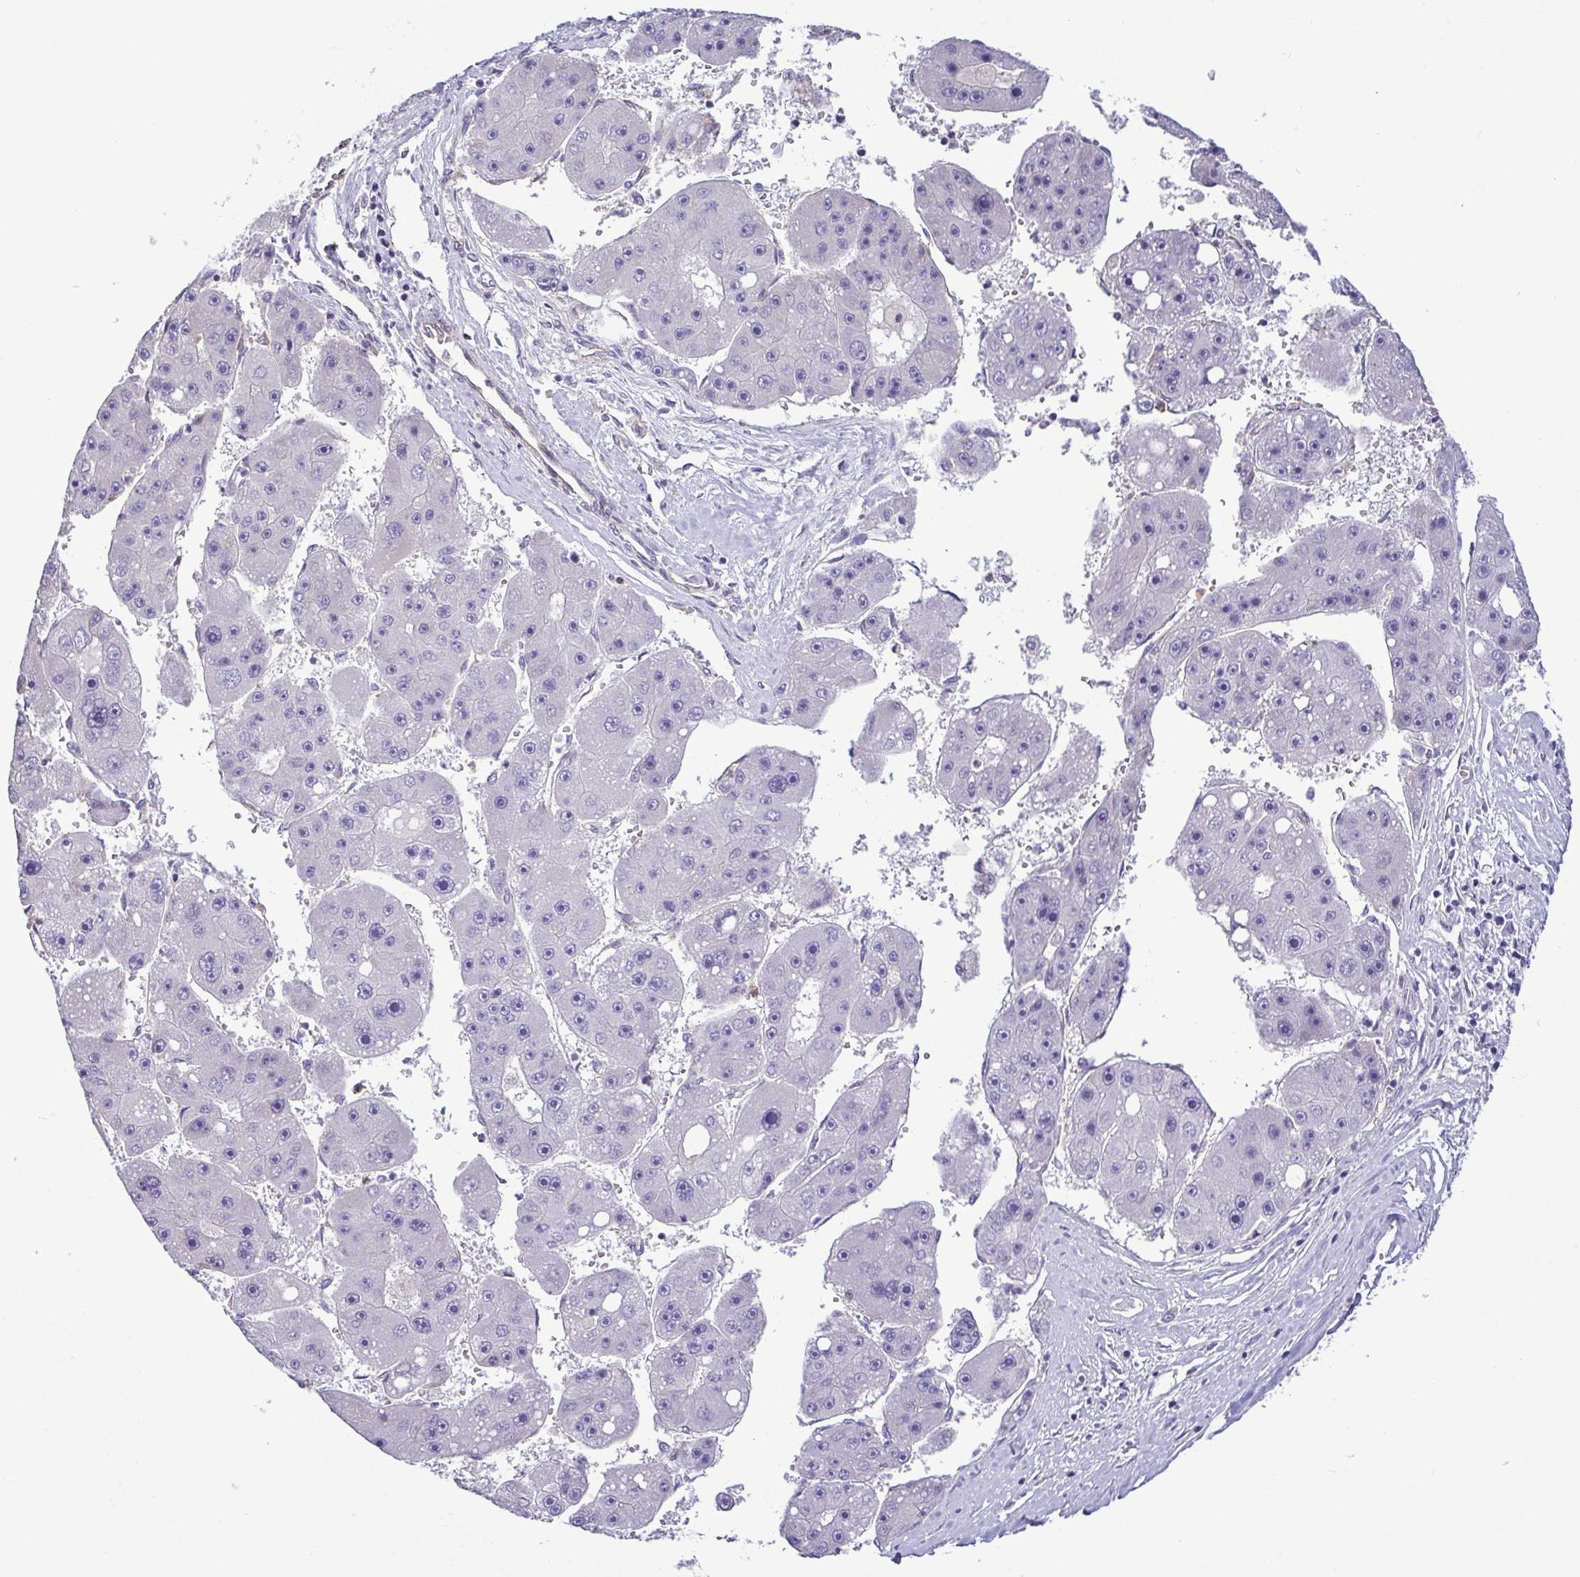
{"staining": {"intensity": "negative", "quantity": "none", "location": "none"}, "tissue": "liver cancer", "cell_type": "Tumor cells", "image_type": "cancer", "snomed": [{"axis": "morphology", "description": "Carcinoma, Hepatocellular, NOS"}, {"axis": "topography", "description": "Liver"}], "caption": "Protein analysis of hepatocellular carcinoma (liver) displays no significant positivity in tumor cells.", "gene": "MYL10", "patient": {"sex": "female", "age": 61}}